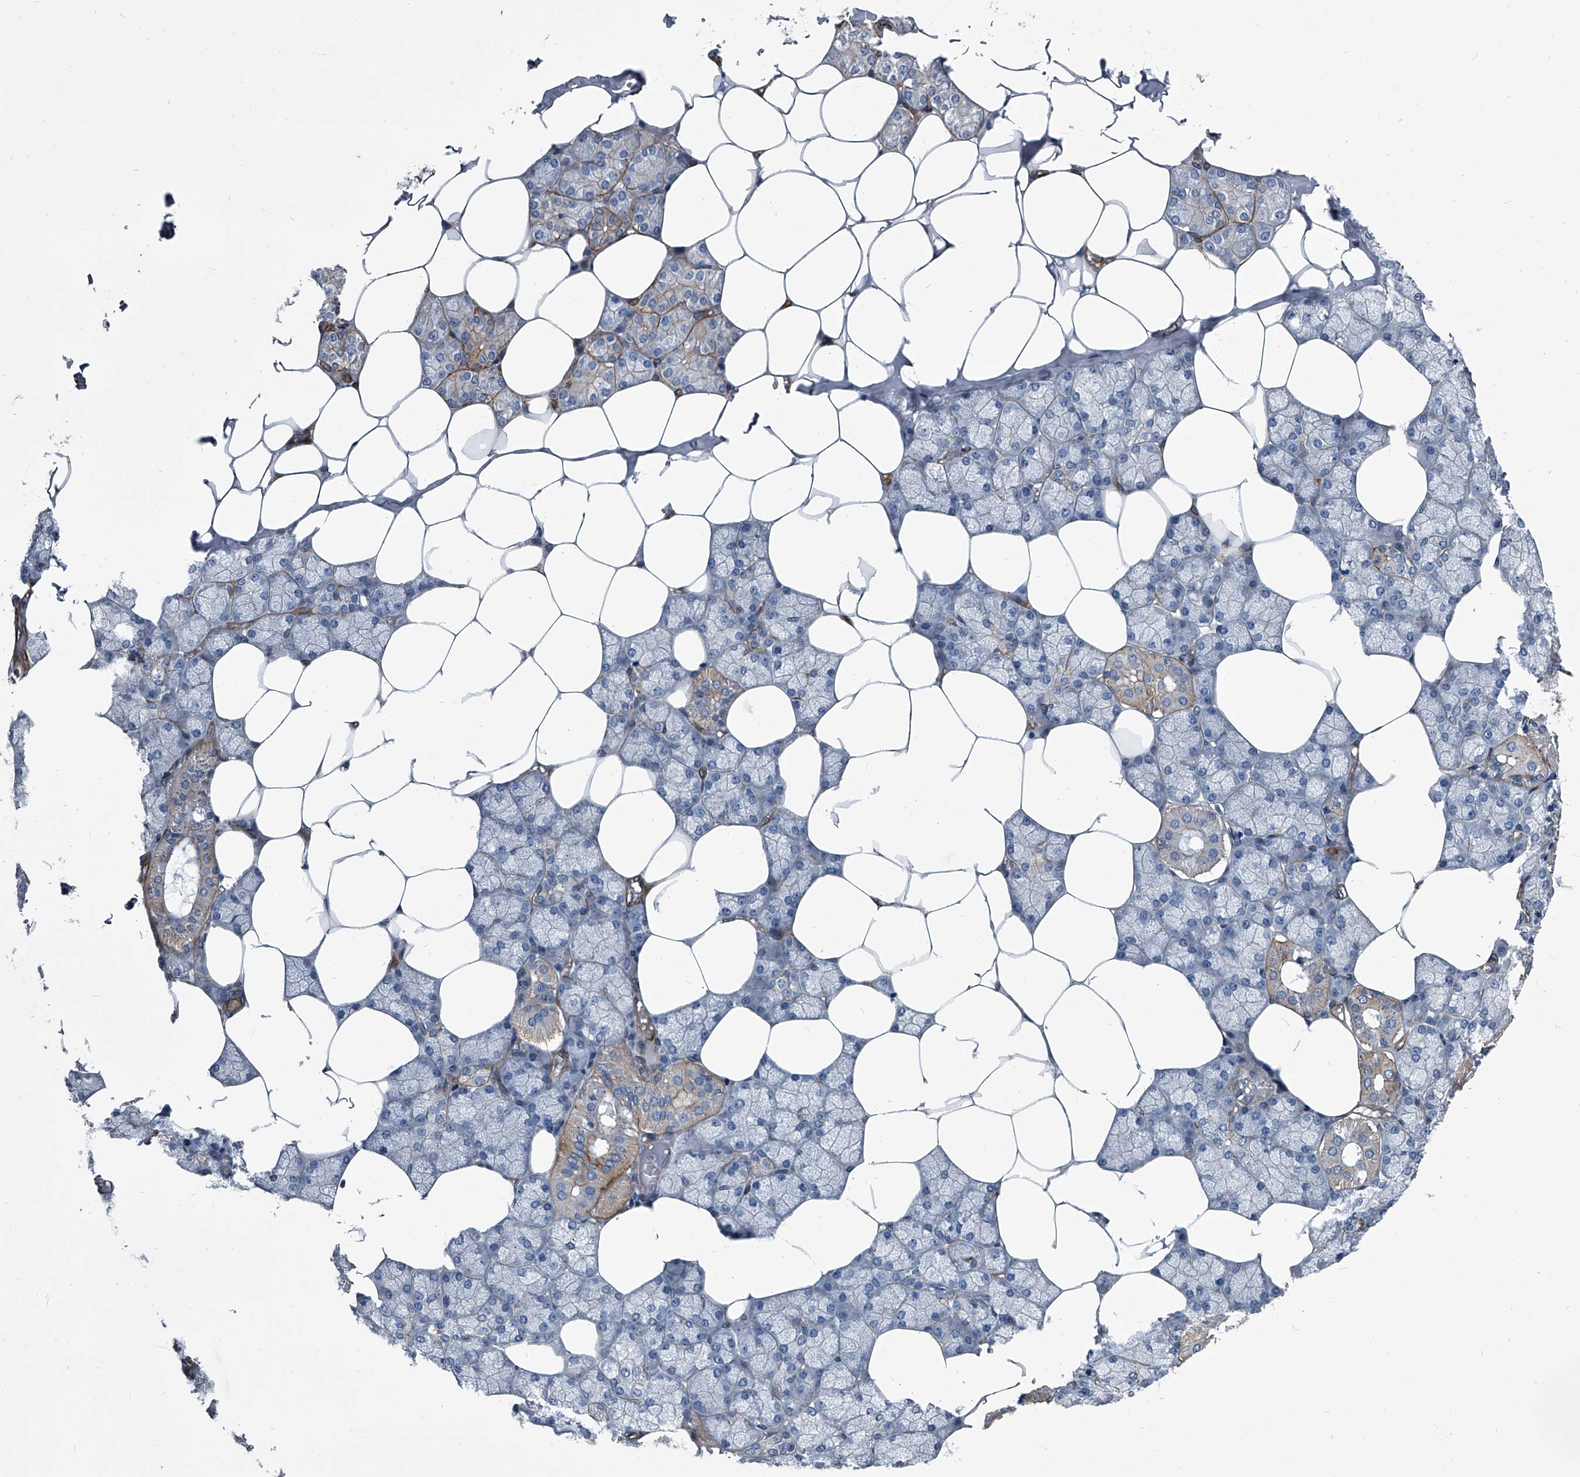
{"staining": {"intensity": "moderate", "quantity": "<25%", "location": "cytoplasmic/membranous"}, "tissue": "salivary gland", "cell_type": "Glandular cells", "image_type": "normal", "snomed": [{"axis": "morphology", "description": "Normal tissue, NOS"}, {"axis": "topography", "description": "Salivary gland"}], "caption": "A low amount of moderate cytoplasmic/membranous expression is present in approximately <25% of glandular cells in benign salivary gland.", "gene": "PLEC", "patient": {"sex": "male", "age": 62}}